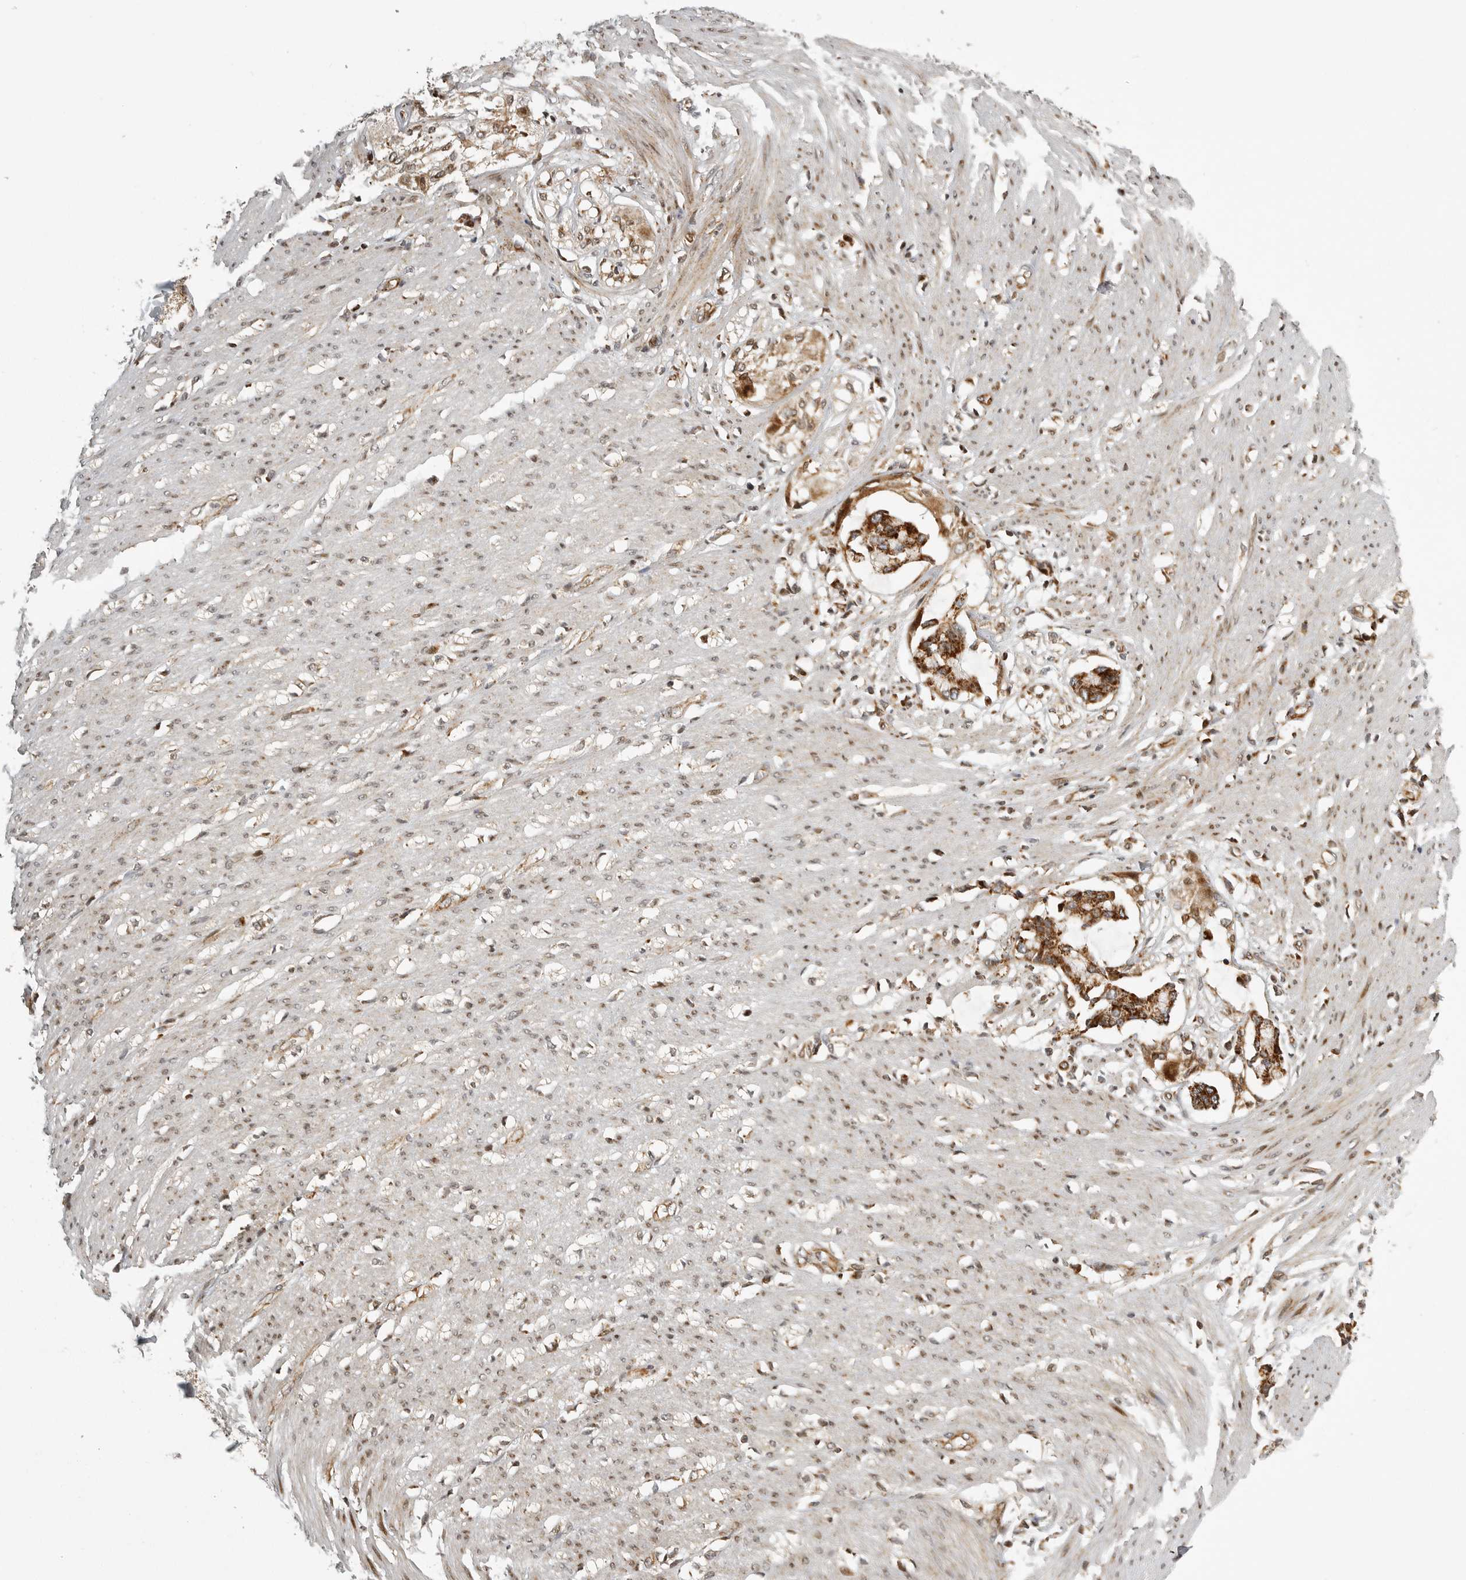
{"staining": {"intensity": "moderate", "quantity": "25%-75%", "location": "cytoplasmic/membranous,nuclear"}, "tissue": "smooth muscle", "cell_type": "Smooth muscle cells", "image_type": "normal", "snomed": [{"axis": "morphology", "description": "Normal tissue, NOS"}, {"axis": "morphology", "description": "Adenocarcinoma, NOS"}, {"axis": "topography", "description": "Colon"}, {"axis": "topography", "description": "Peripheral nerve tissue"}], "caption": "Protein staining of normal smooth muscle exhibits moderate cytoplasmic/membranous,nuclear positivity in approximately 25%-75% of smooth muscle cells. The staining is performed using DAB brown chromogen to label protein expression. The nuclei are counter-stained blue using hematoxylin.", "gene": "NARS2", "patient": {"sex": "male", "age": 14}}